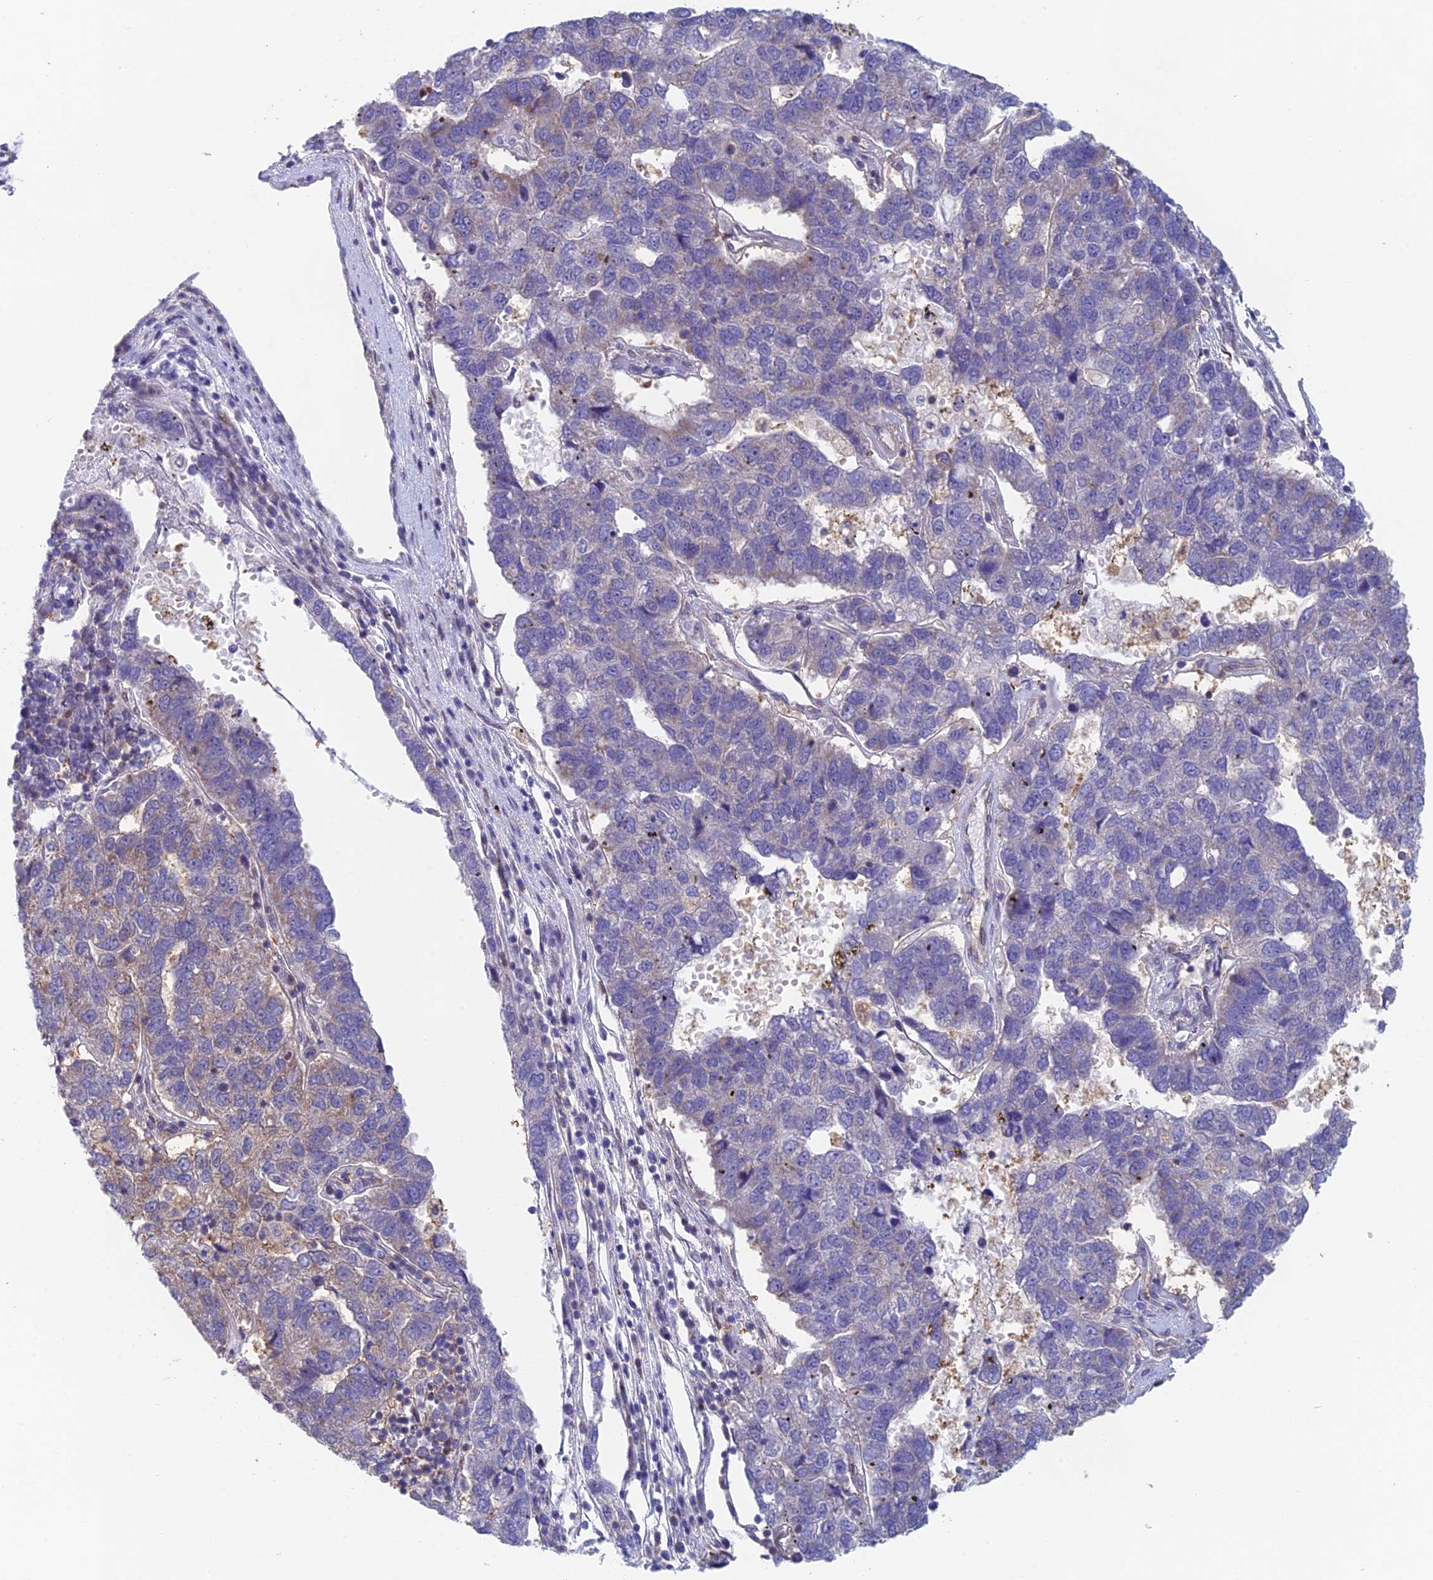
{"staining": {"intensity": "weak", "quantity": "<25%", "location": "cytoplasmic/membranous"}, "tissue": "pancreatic cancer", "cell_type": "Tumor cells", "image_type": "cancer", "snomed": [{"axis": "morphology", "description": "Adenocarcinoma, NOS"}, {"axis": "topography", "description": "Pancreas"}], "caption": "Pancreatic adenocarcinoma stained for a protein using immunohistochemistry (IHC) exhibits no expression tumor cells.", "gene": "MRPL17", "patient": {"sex": "female", "age": 61}}